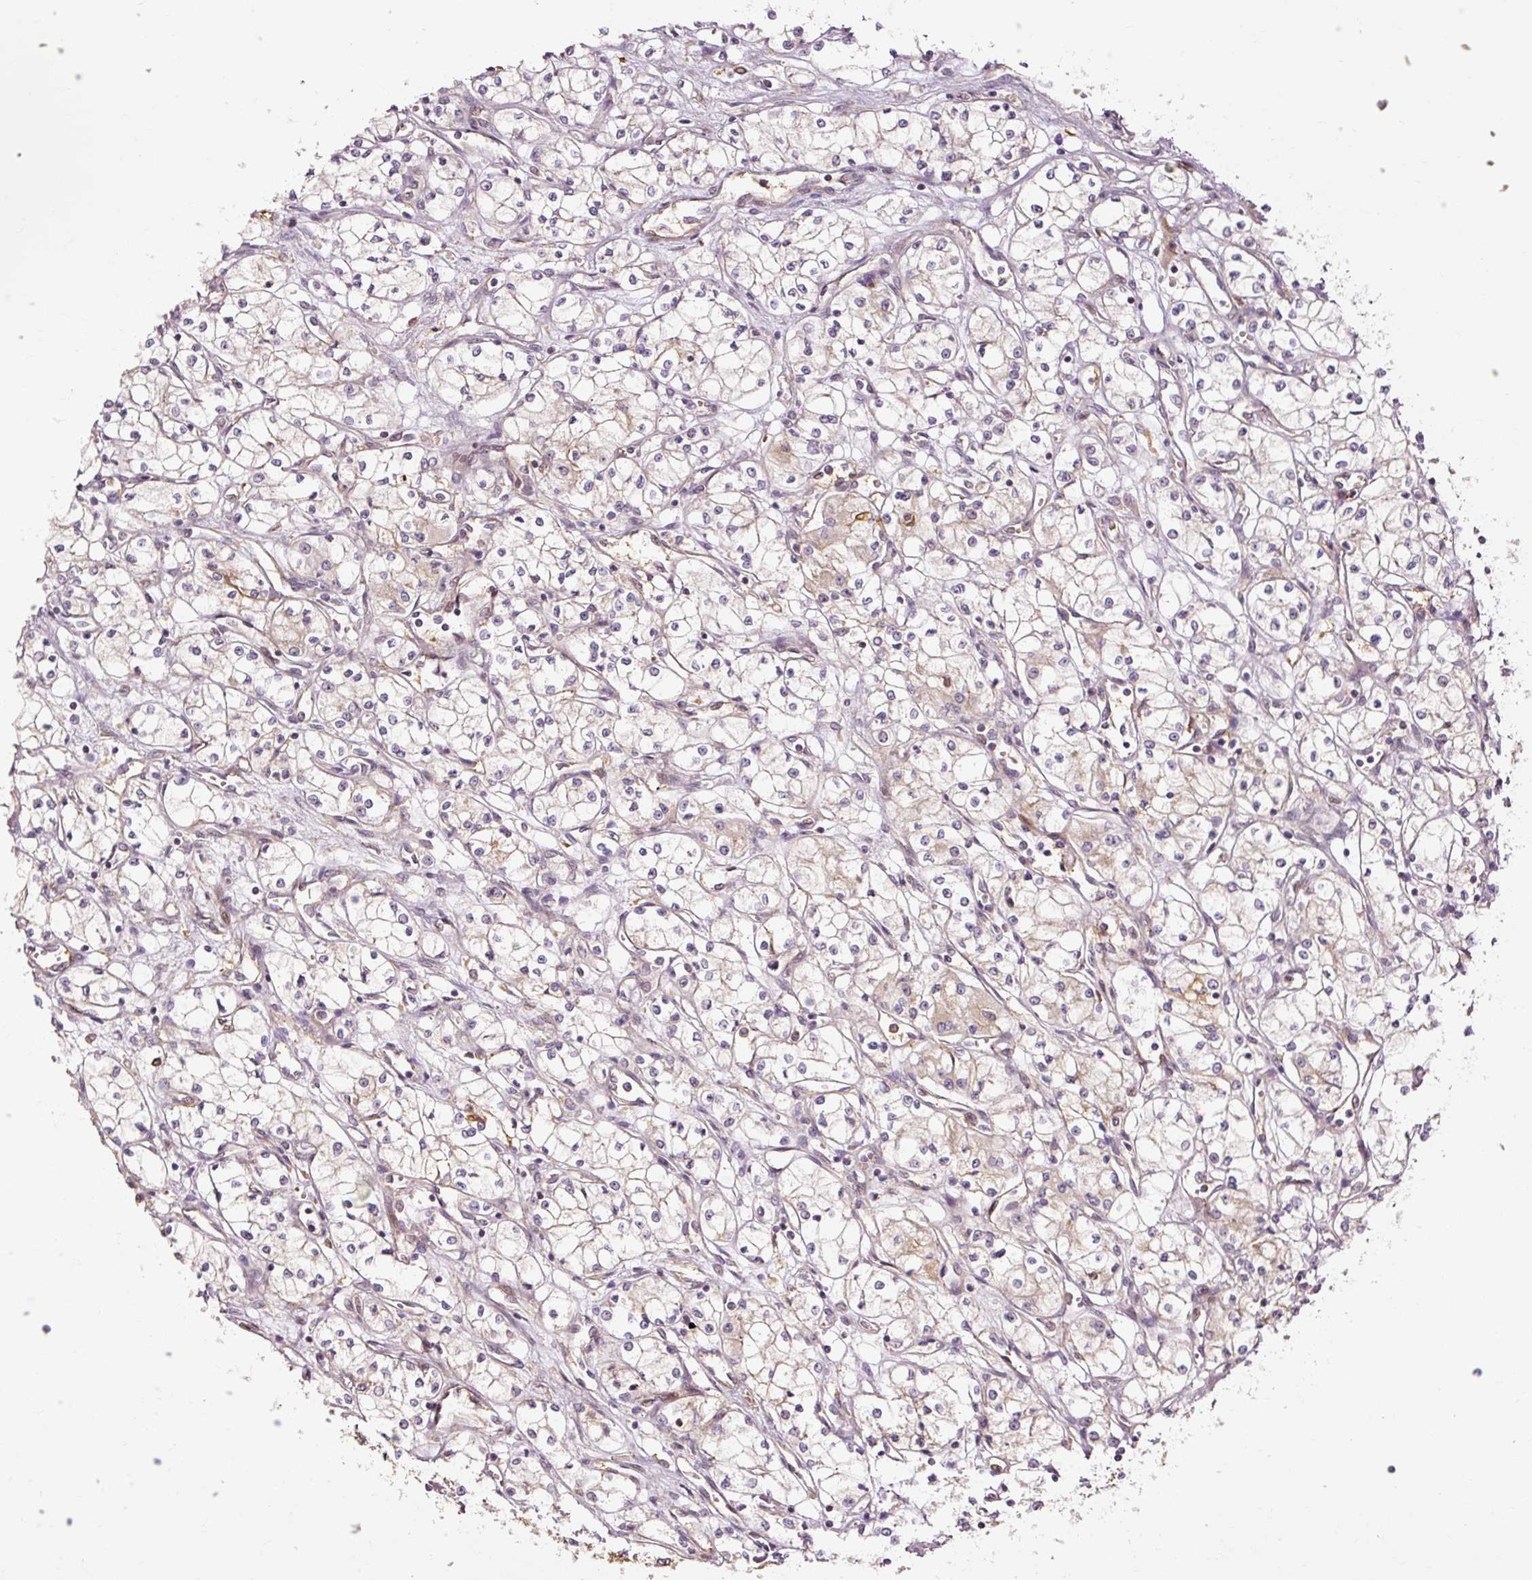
{"staining": {"intensity": "negative", "quantity": "none", "location": "none"}, "tissue": "renal cancer", "cell_type": "Tumor cells", "image_type": "cancer", "snomed": [{"axis": "morphology", "description": "Normal tissue, NOS"}, {"axis": "morphology", "description": "Adenocarcinoma, NOS"}, {"axis": "topography", "description": "Kidney"}], "caption": "Tumor cells are negative for brown protein staining in renal adenocarcinoma.", "gene": "NAPA", "patient": {"sex": "male", "age": 59}}